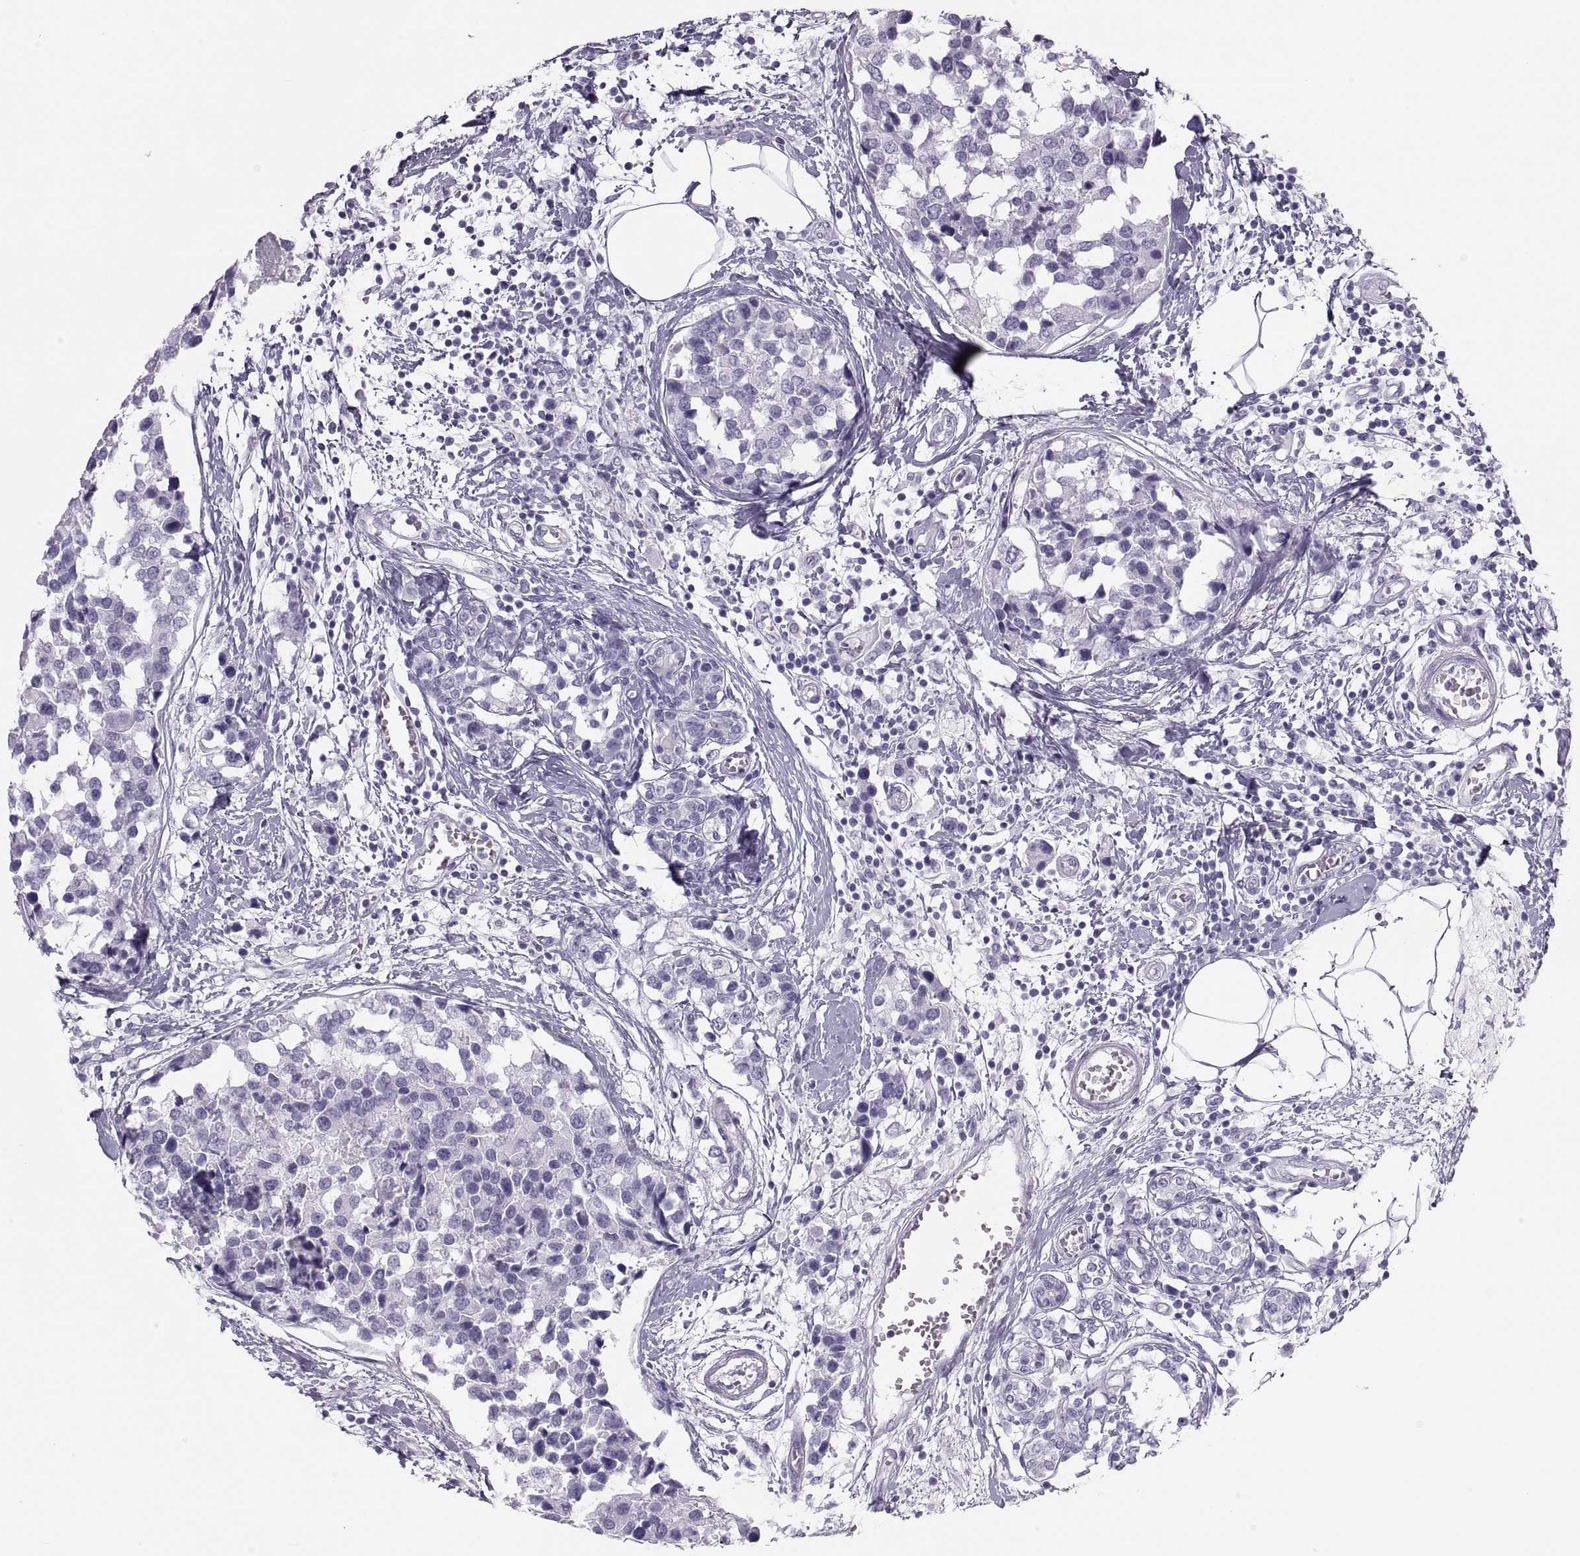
{"staining": {"intensity": "negative", "quantity": "none", "location": "none"}, "tissue": "breast cancer", "cell_type": "Tumor cells", "image_type": "cancer", "snomed": [{"axis": "morphology", "description": "Lobular carcinoma"}, {"axis": "topography", "description": "Breast"}], "caption": "IHC of human breast cancer (lobular carcinoma) displays no positivity in tumor cells.", "gene": "SEMG1", "patient": {"sex": "female", "age": 59}}